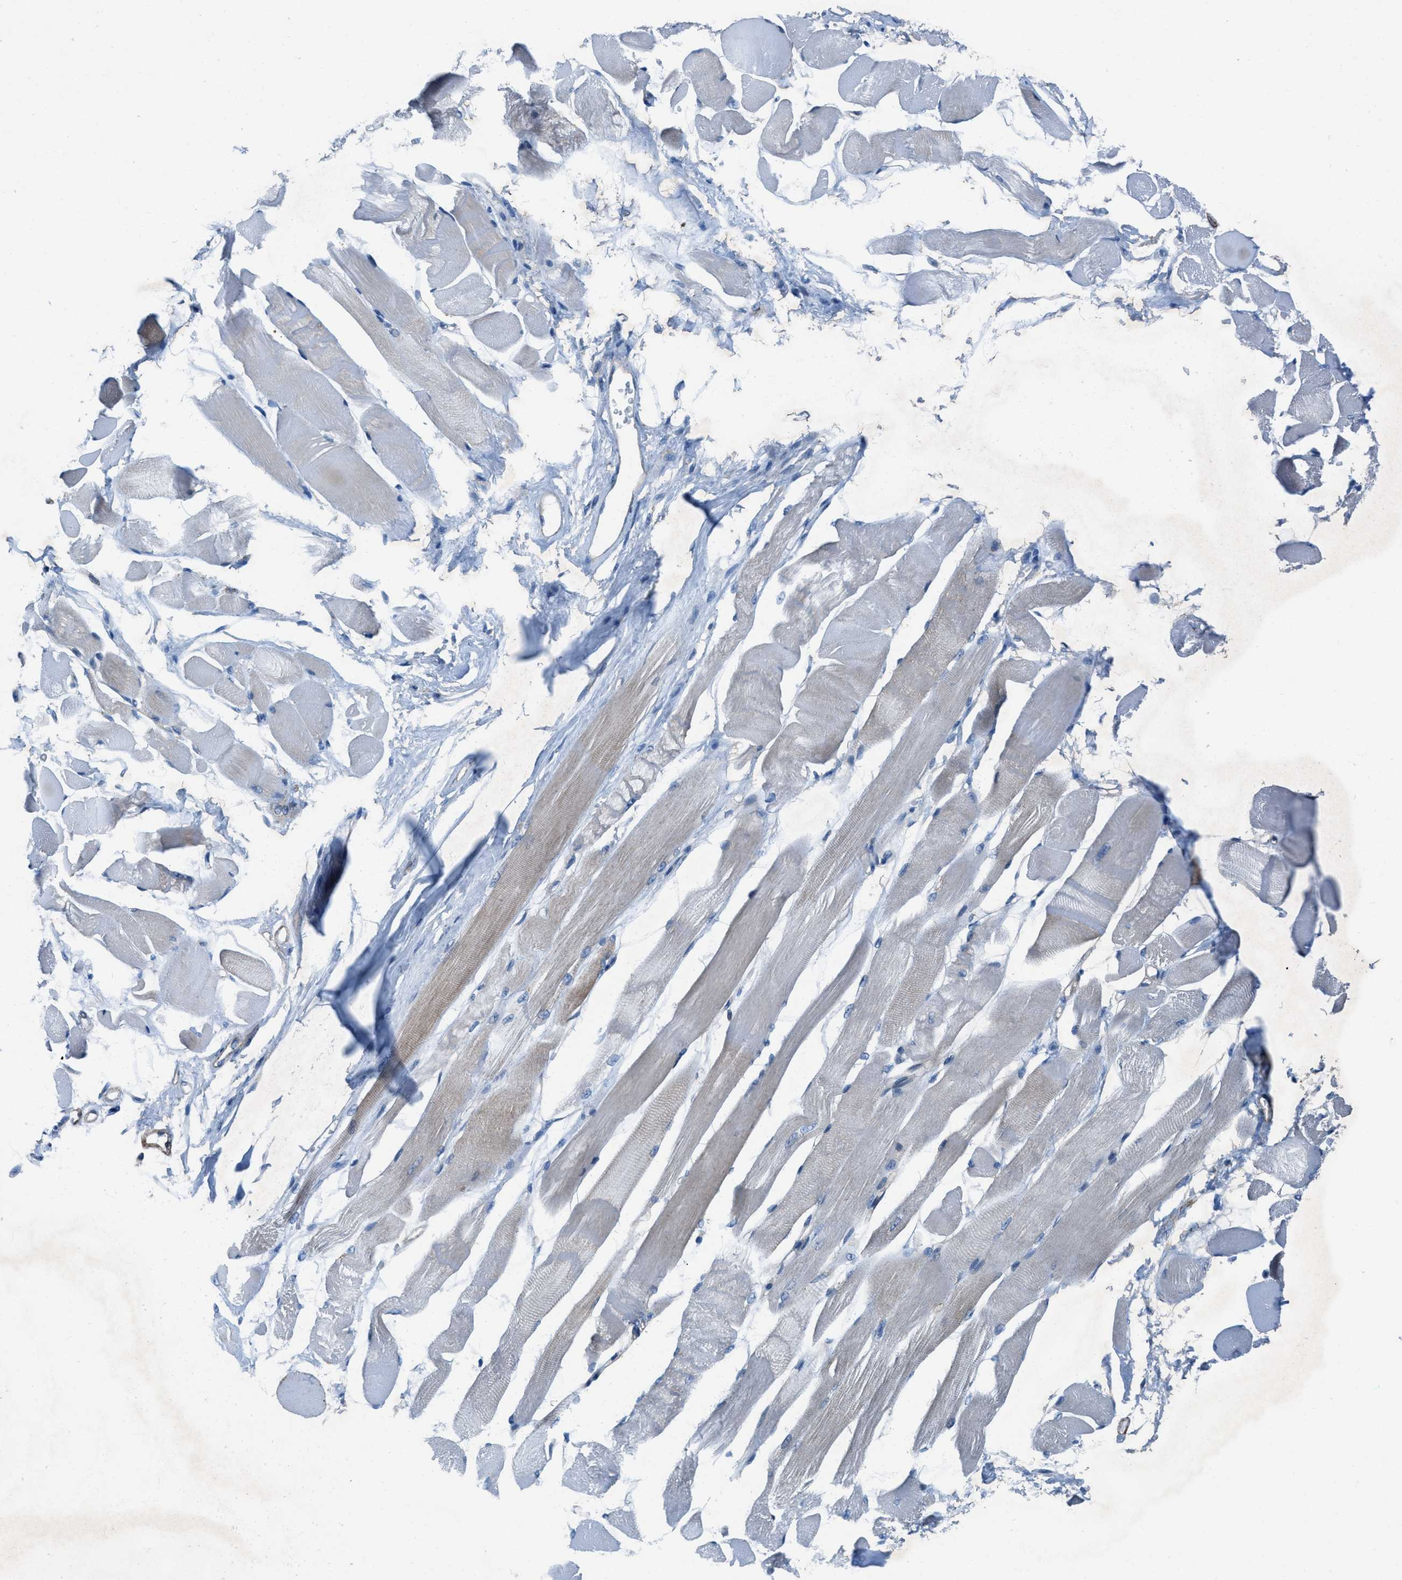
{"staining": {"intensity": "negative", "quantity": "none", "location": "none"}, "tissue": "skeletal muscle", "cell_type": "Myocytes", "image_type": "normal", "snomed": [{"axis": "morphology", "description": "Normal tissue, NOS"}, {"axis": "topography", "description": "Skeletal muscle"}, {"axis": "topography", "description": "Peripheral nerve tissue"}], "caption": "DAB (3,3'-diaminobenzidine) immunohistochemical staining of normal human skeletal muscle displays no significant staining in myocytes.", "gene": "MFSD13A", "patient": {"sex": "female", "age": 84}}